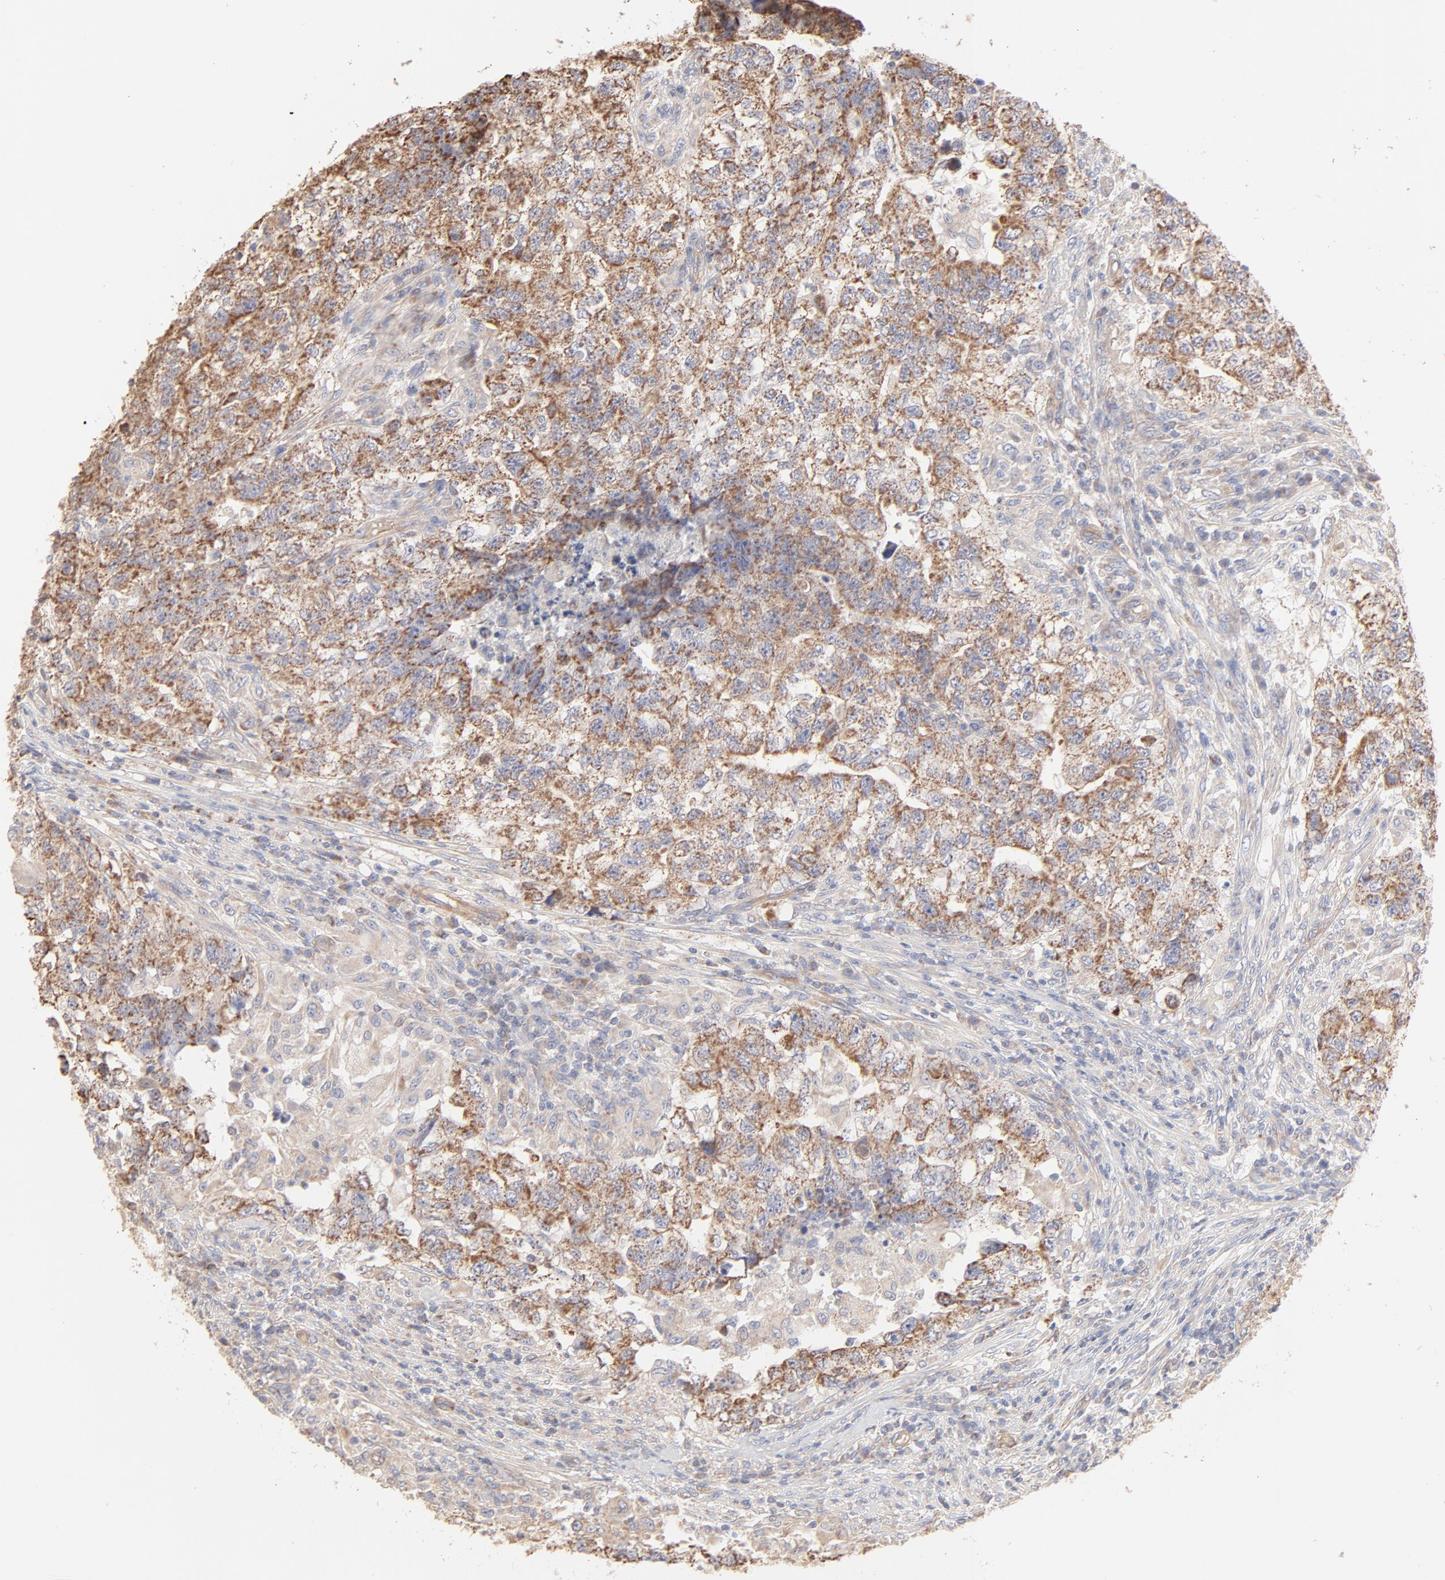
{"staining": {"intensity": "moderate", "quantity": ">75%", "location": "cytoplasmic/membranous"}, "tissue": "testis cancer", "cell_type": "Tumor cells", "image_type": "cancer", "snomed": [{"axis": "morphology", "description": "Carcinoma, Embryonal, NOS"}, {"axis": "topography", "description": "Testis"}], "caption": "Immunohistochemical staining of human embryonal carcinoma (testis) shows moderate cytoplasmic/membranous protein expression in about >75% of tumor cells.", "gene": "SPTB", "patient": {"sex": "male", "age": 21}}